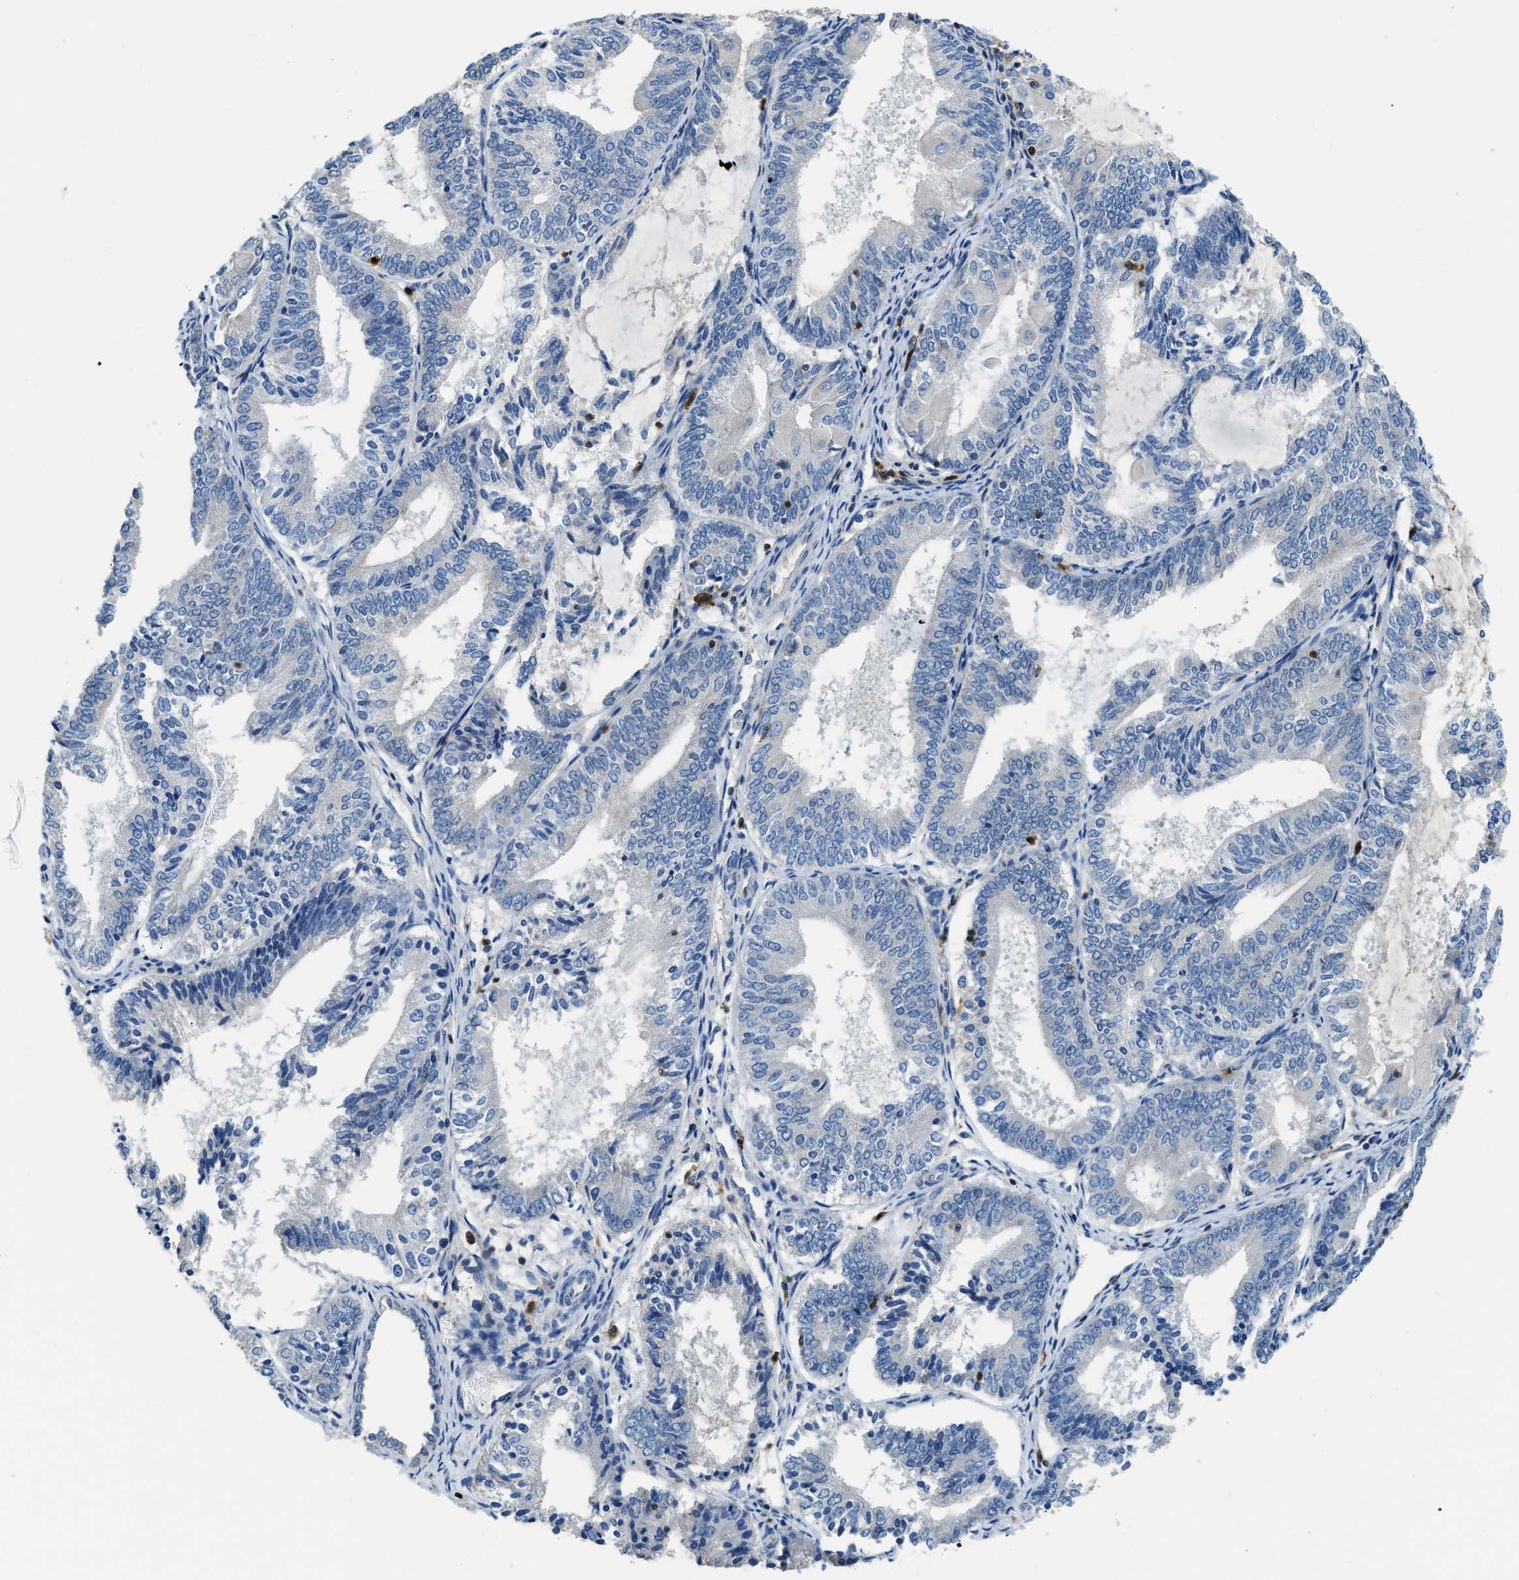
{"staining": {"intensity": "negative", "quantity": "none", "location": "none"}, "tissue": "endometrial cancer", "cell_type": "Tumor cells", "image_type": "cancer", "snomed": [{"axis": "morphology", "description": "Adenocarcinoma, NOS"}, {"axis": "topography", "description": "Endometrium"}], "caption": "A micrograph of endometrial adenocarcinoma stained for a protein shows no brown staining in tumor cells. (IHC, brightfield microscopy, high magnification).", "gene": "TOX", "patient": {"sex": "female", "age": 81}}